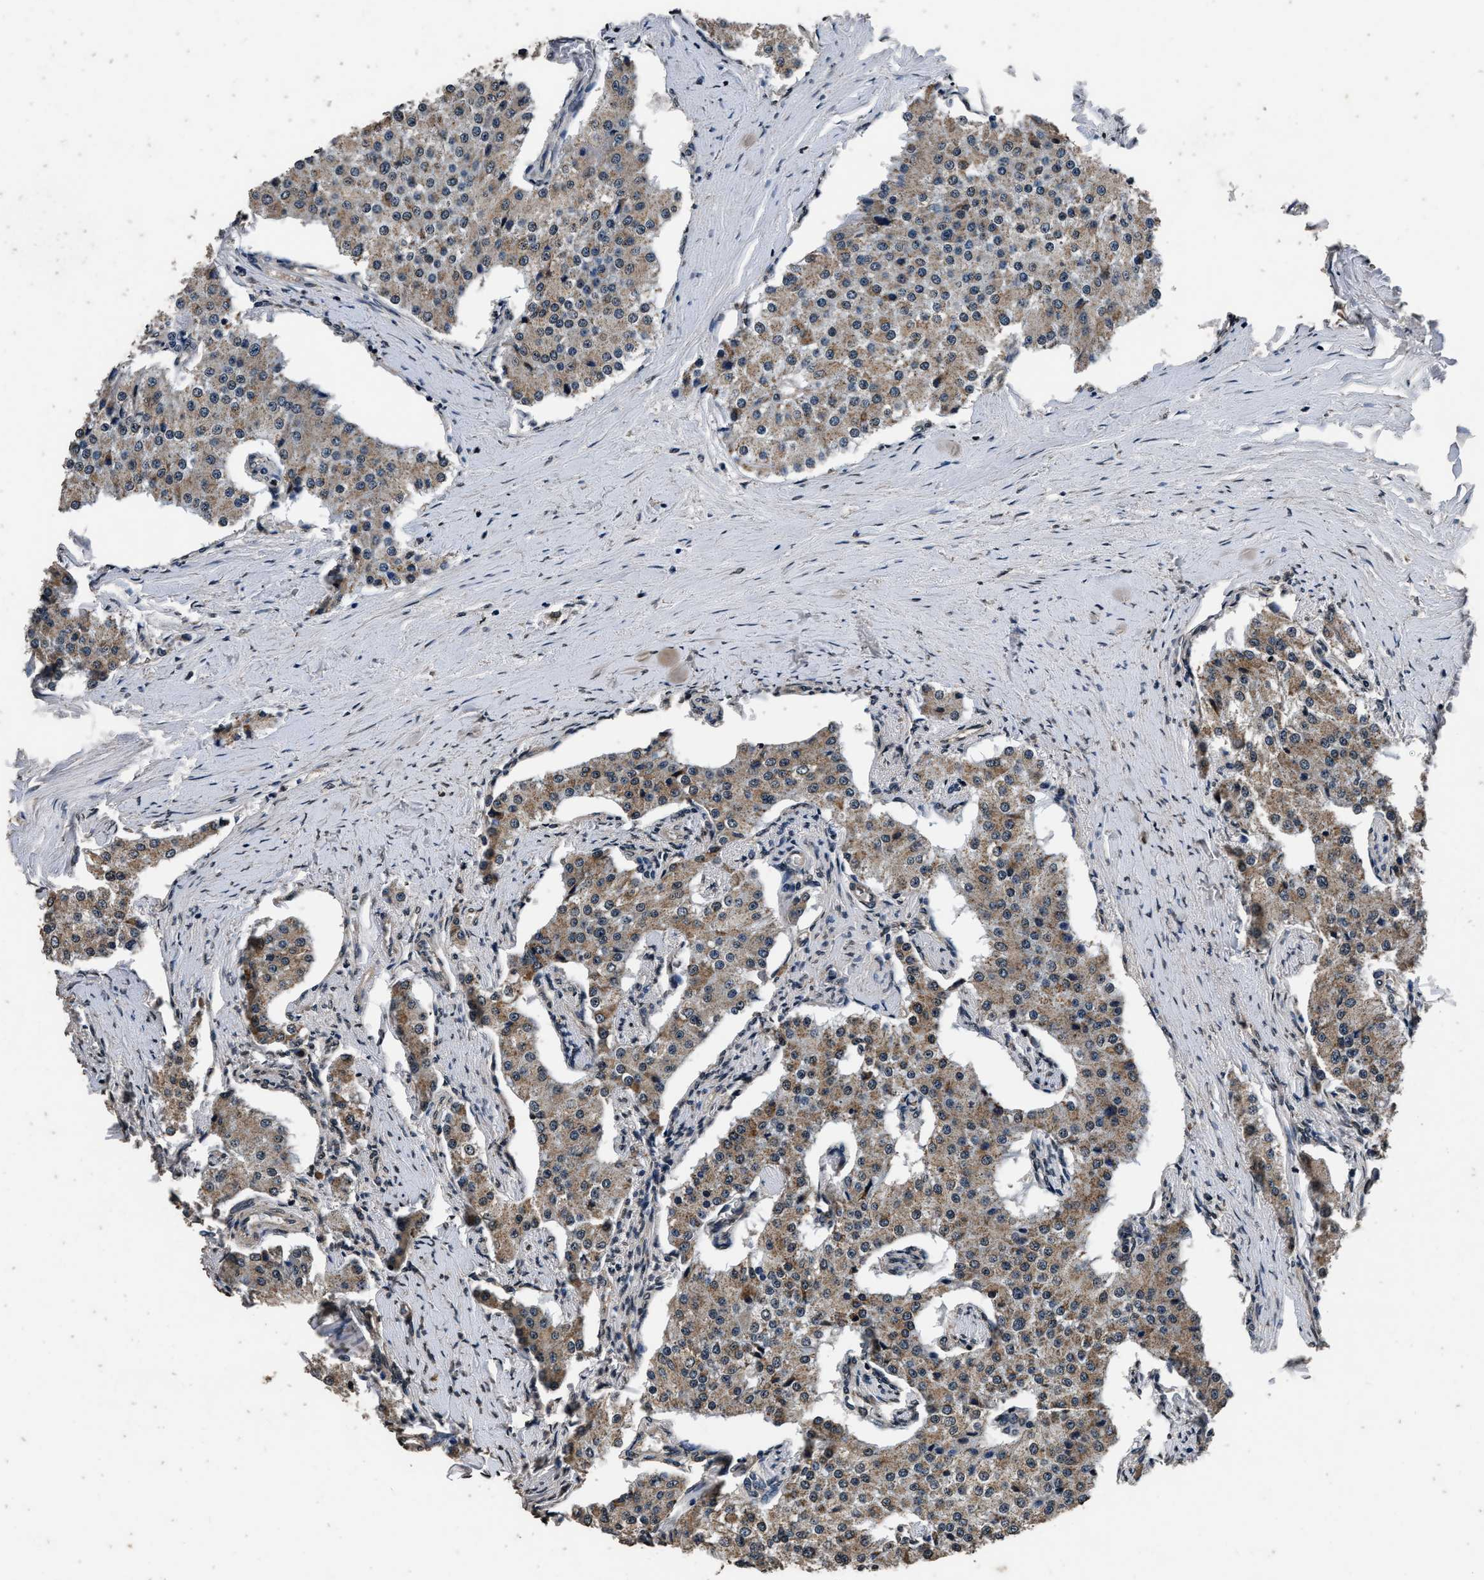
{"staining": {"intensity": "moderate", "quantity": ">75%", "location": "cytoplasmic/membranous"}, "tissue": "carcinoid", "cell_type": "Tumor cells", "image_type": "cancer", "snomed": [{"axis": "morphology", "description": "Carcinoid, malignant, NOS"}, {"axis": "topography", "description": "Colon"}], "caption": "IHC of carcinoid demonstrates medium levels of moderate cytoplasmic/membranous expression in about >75% of tumor cells.", "gene": "CSTF1", "patient": {"sex": "female", "age": 52}}